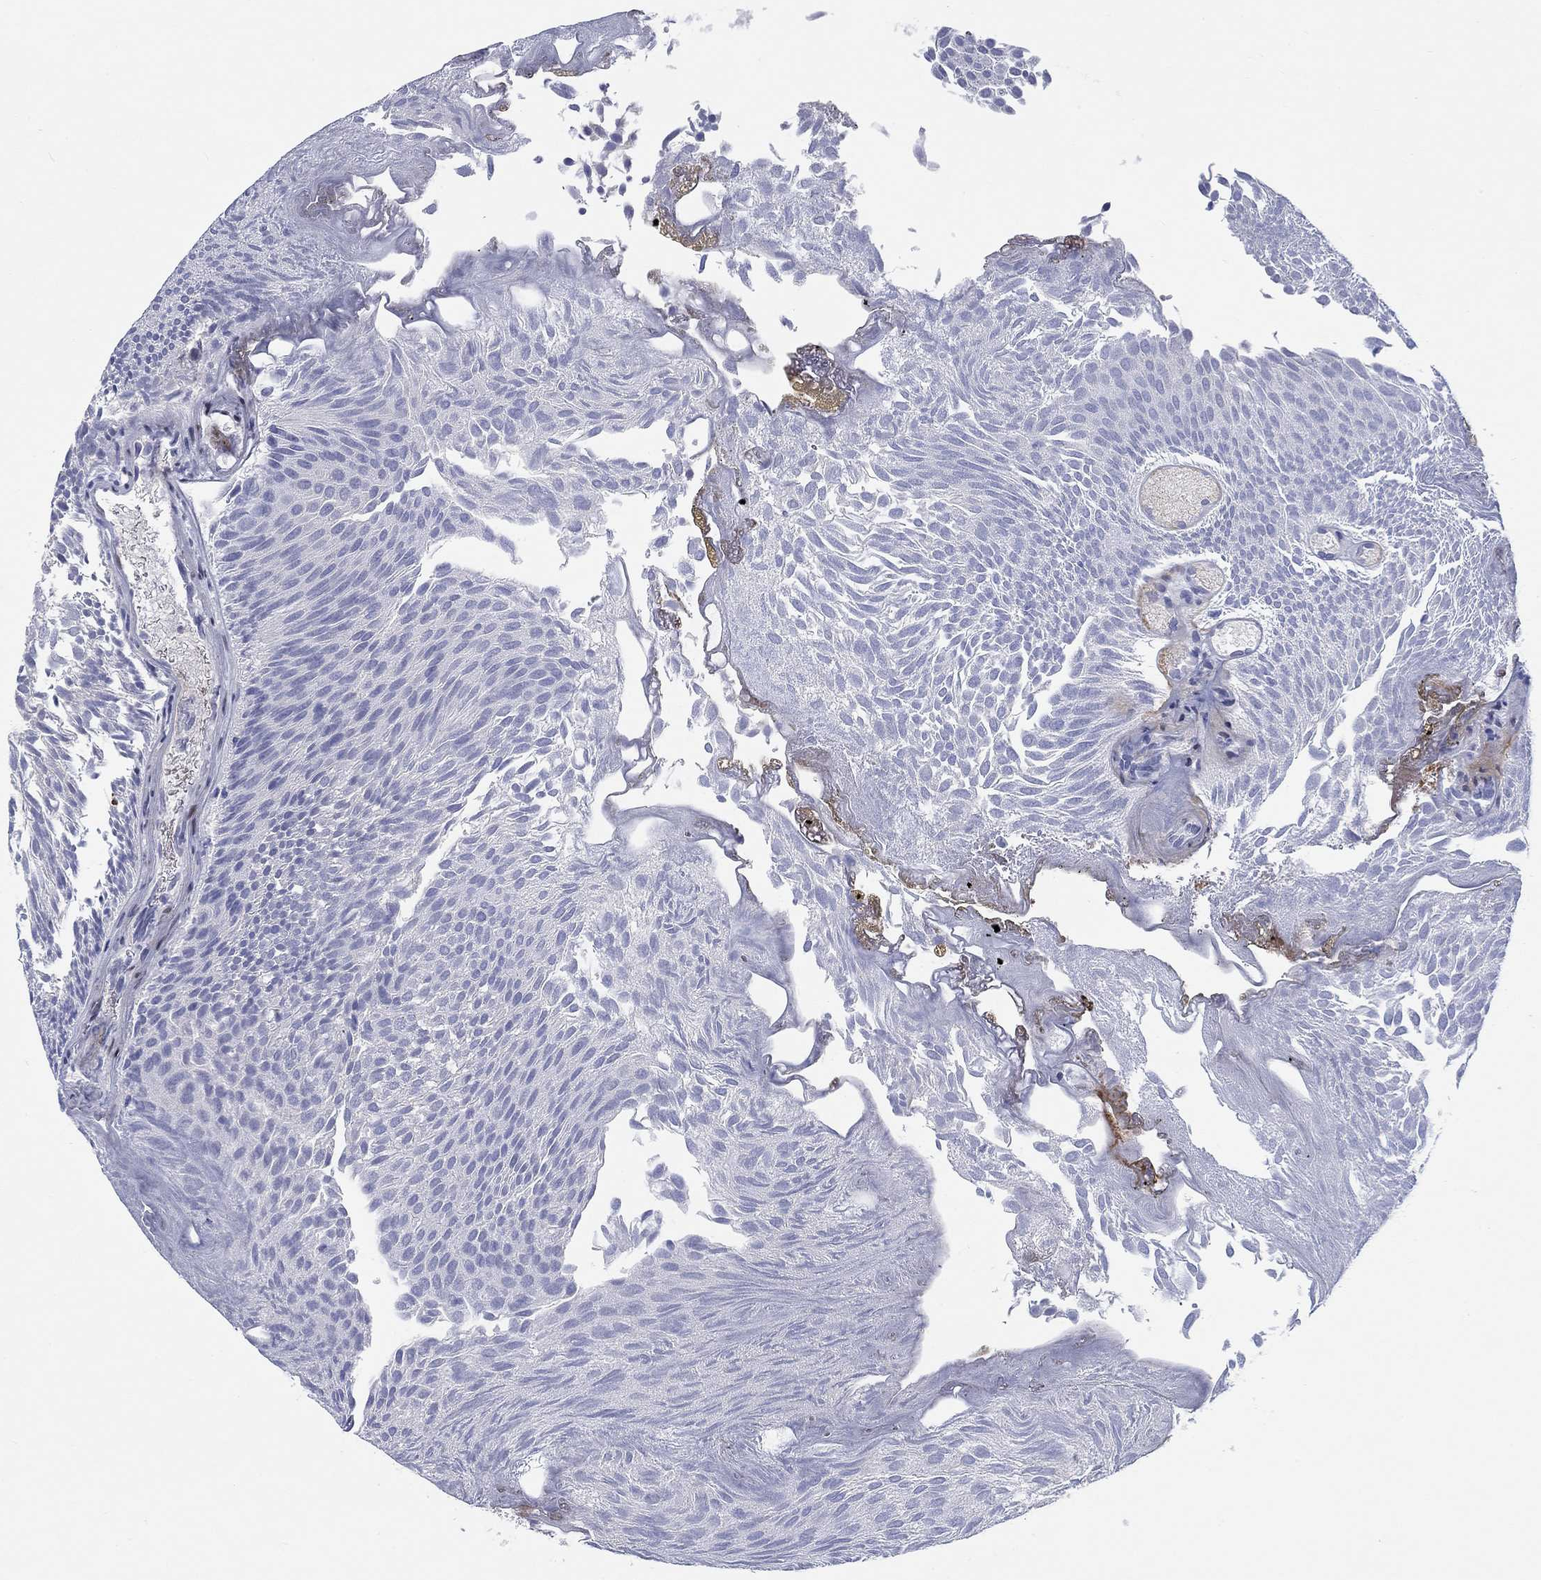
{"staining": {"intensity": "negative", "quantity": "none", "location": "none"}, "tissue": "urothelial cancer", "cell_type": "Tumor cells", "image_type": "cancer", "snomed": [{"axis": "morphology", "description": "Urothelial carcinoma, Low grade"}, {"axis": "topography", "description": "Urinary bladder"}], "caption": "Immunohistochemistry image of human urothelial cancer stained for a protein (brown), which displays no staining in tumor cells.", "gene": "ARHGAP36", "patient": {"sex": "male", "age": 52}}